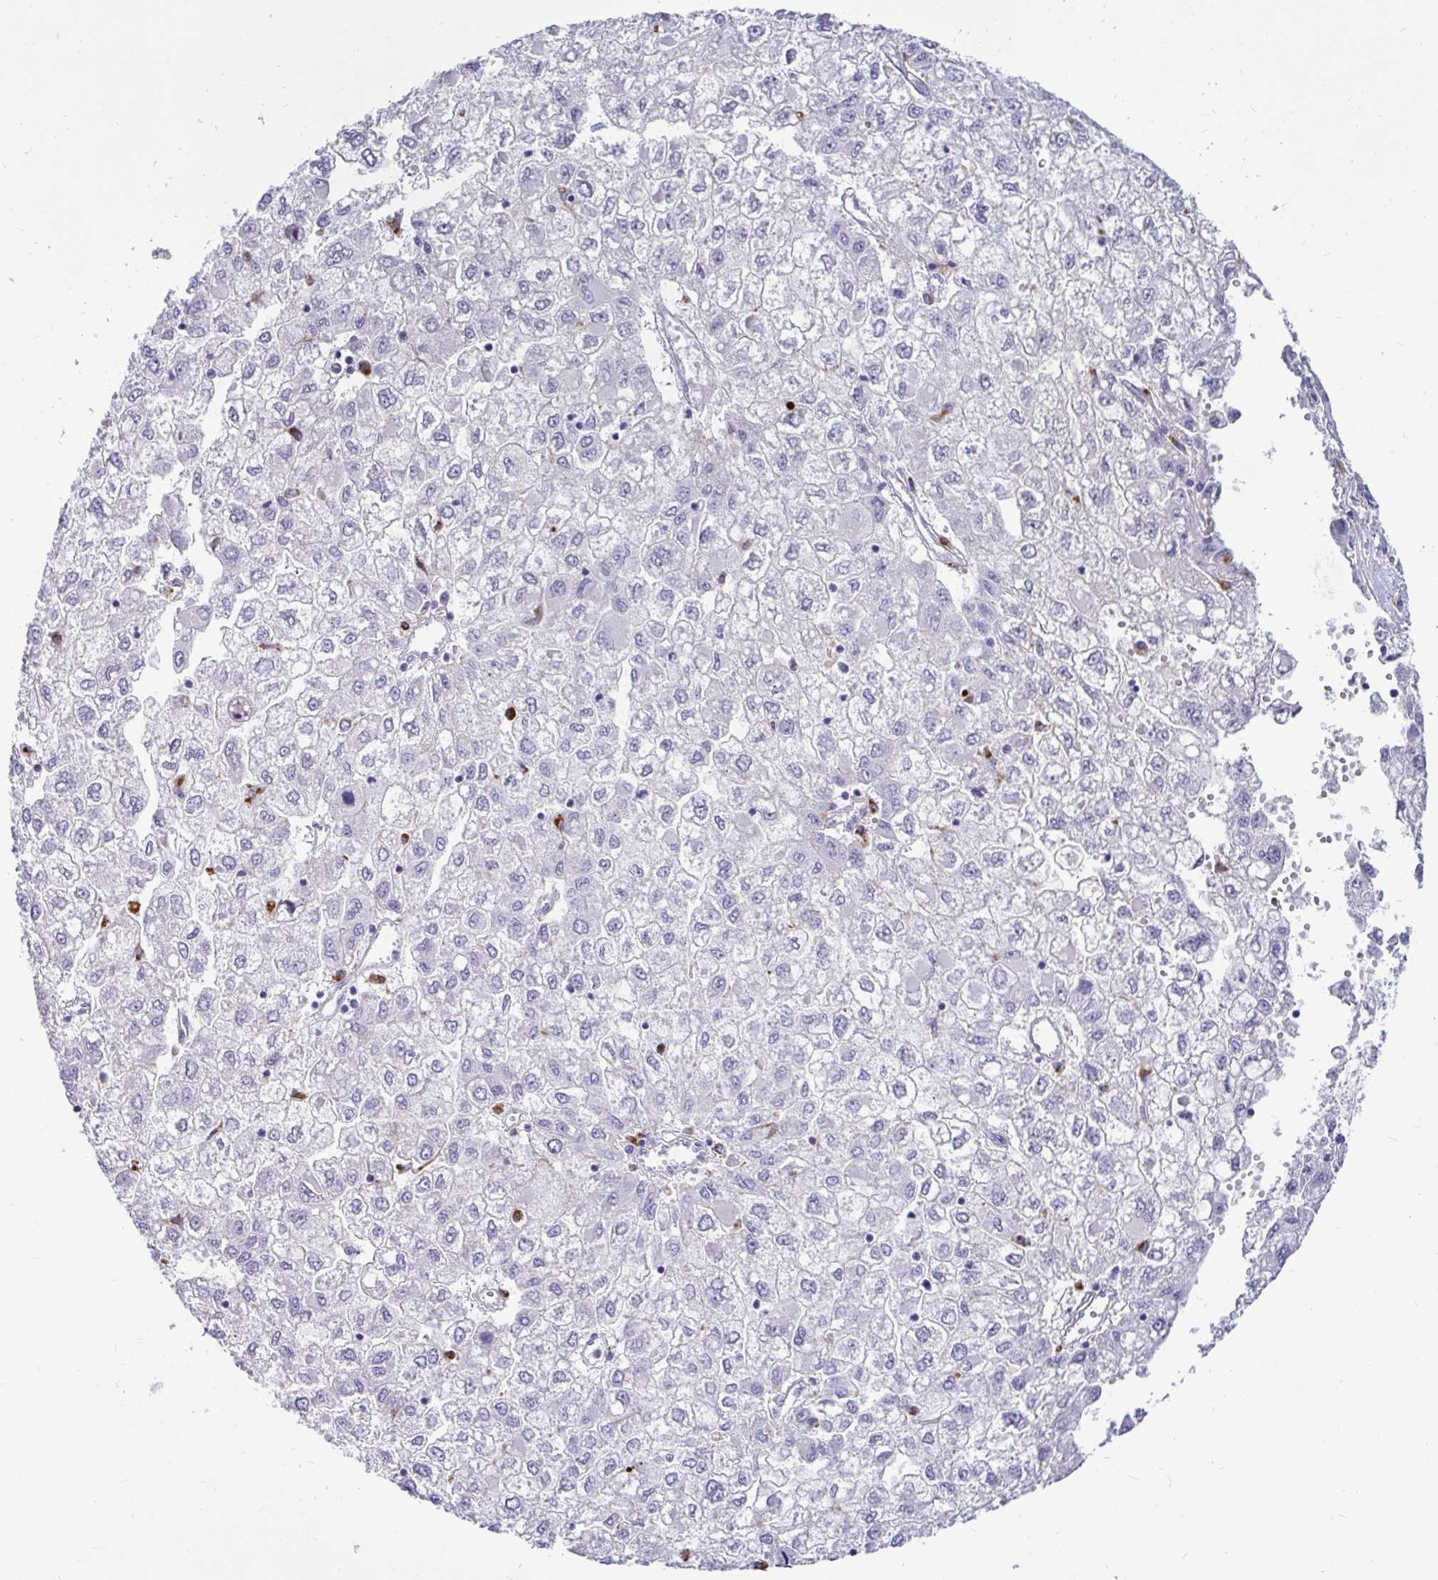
{"staining": {"intensity": "negative", "quantity": "none", "location": "none"}, "tissue": "liver cancer", "cell_type": "Tumor cells", "image_type": "cancer", "snomed": [{"axis": "morphology", "description": "Carcinoma, Hepatocellular, NOS"}, {"axis": "topography", "description": "Liver"}], "caption": "DAB immunohistochemical staining of liver cancer reveals no significant expression in tumor cells.", "gene": "CTSZ", "patient": {"sex": "male", "age": 40}}